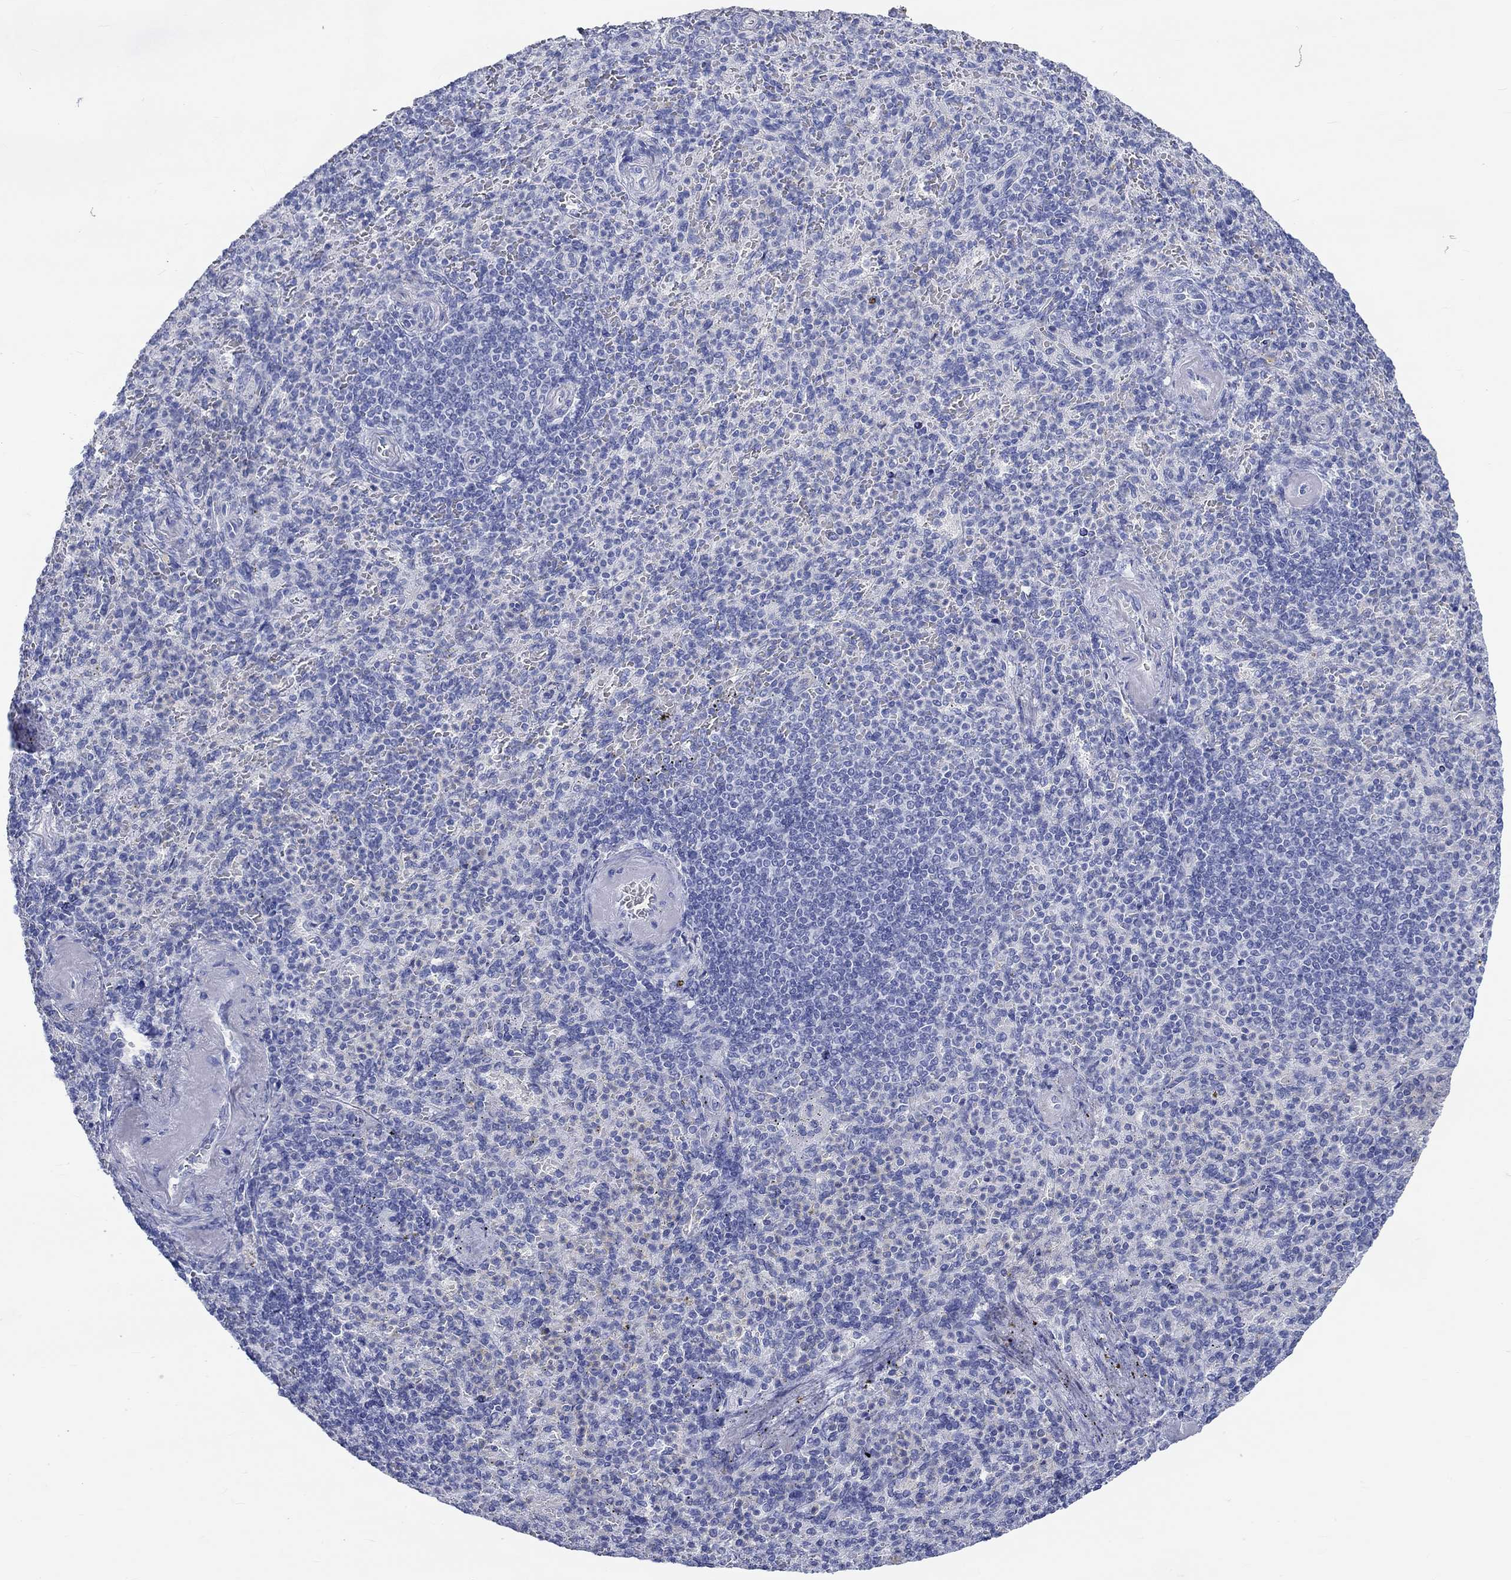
{"staining": {"intensity": "negative", "quantity": "none", "location": "none"}, "tissue": "spleen", "cell_type": "Cells in red pulp", "image_type": "normal", "snomed": [{"axis": "morphology", "description": "Normal tissue, NOS"}, {"axis": "topography", "description": "Spleen"}], "caption": "There is no significant positivity in cells in red pulp of spleen. (Brightfield microscopy of DAB (3,3'-diaminobenzidine) IHC at high magnification).", "gene": "SPATA9", "patient": {"sex": "female", "age": 74}}